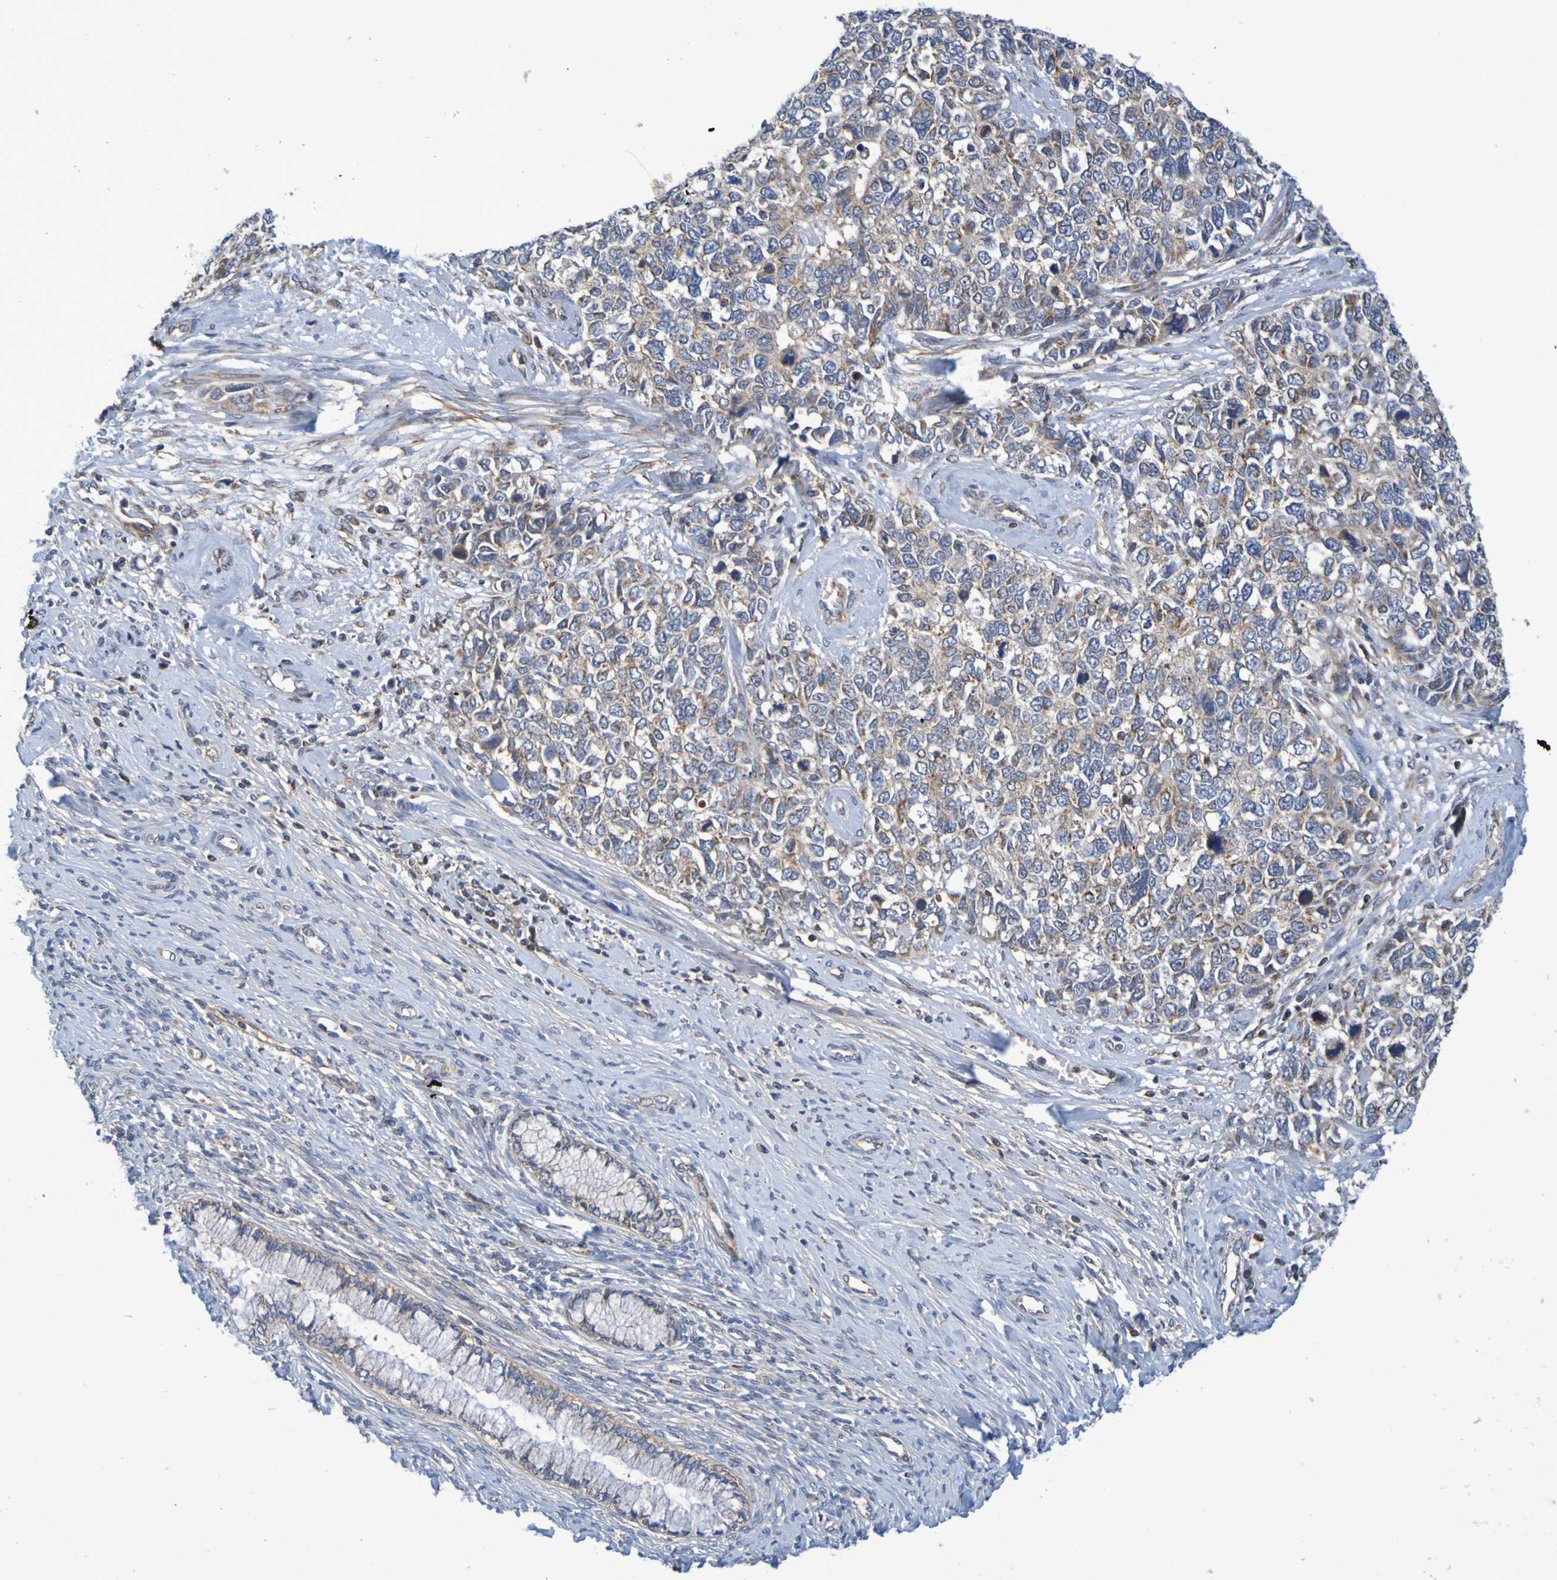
{"staining": {"intensity": "moderate", "quantity": "25%-75%", "location": "cytoplasmic/membranous"}, "tissue": "cervical cancer", "cell_type": "Tumor cells", "image_type": "cancer", "snomed": [{"axis": "morphology", "description": "Squamous cell carcinoma, NOS"}, {"axis": "topography", "description": "Cervix"}], "caption": "An image showing moderate cytoplasmic/membranous expression in approximately 25%-75% of tumor cells in cervical squamous cell carcinoma, as visualized by brown immunohistochemical staining.", "gene": "CCDC51", "patient": {"sex": "female", "age": 63}}